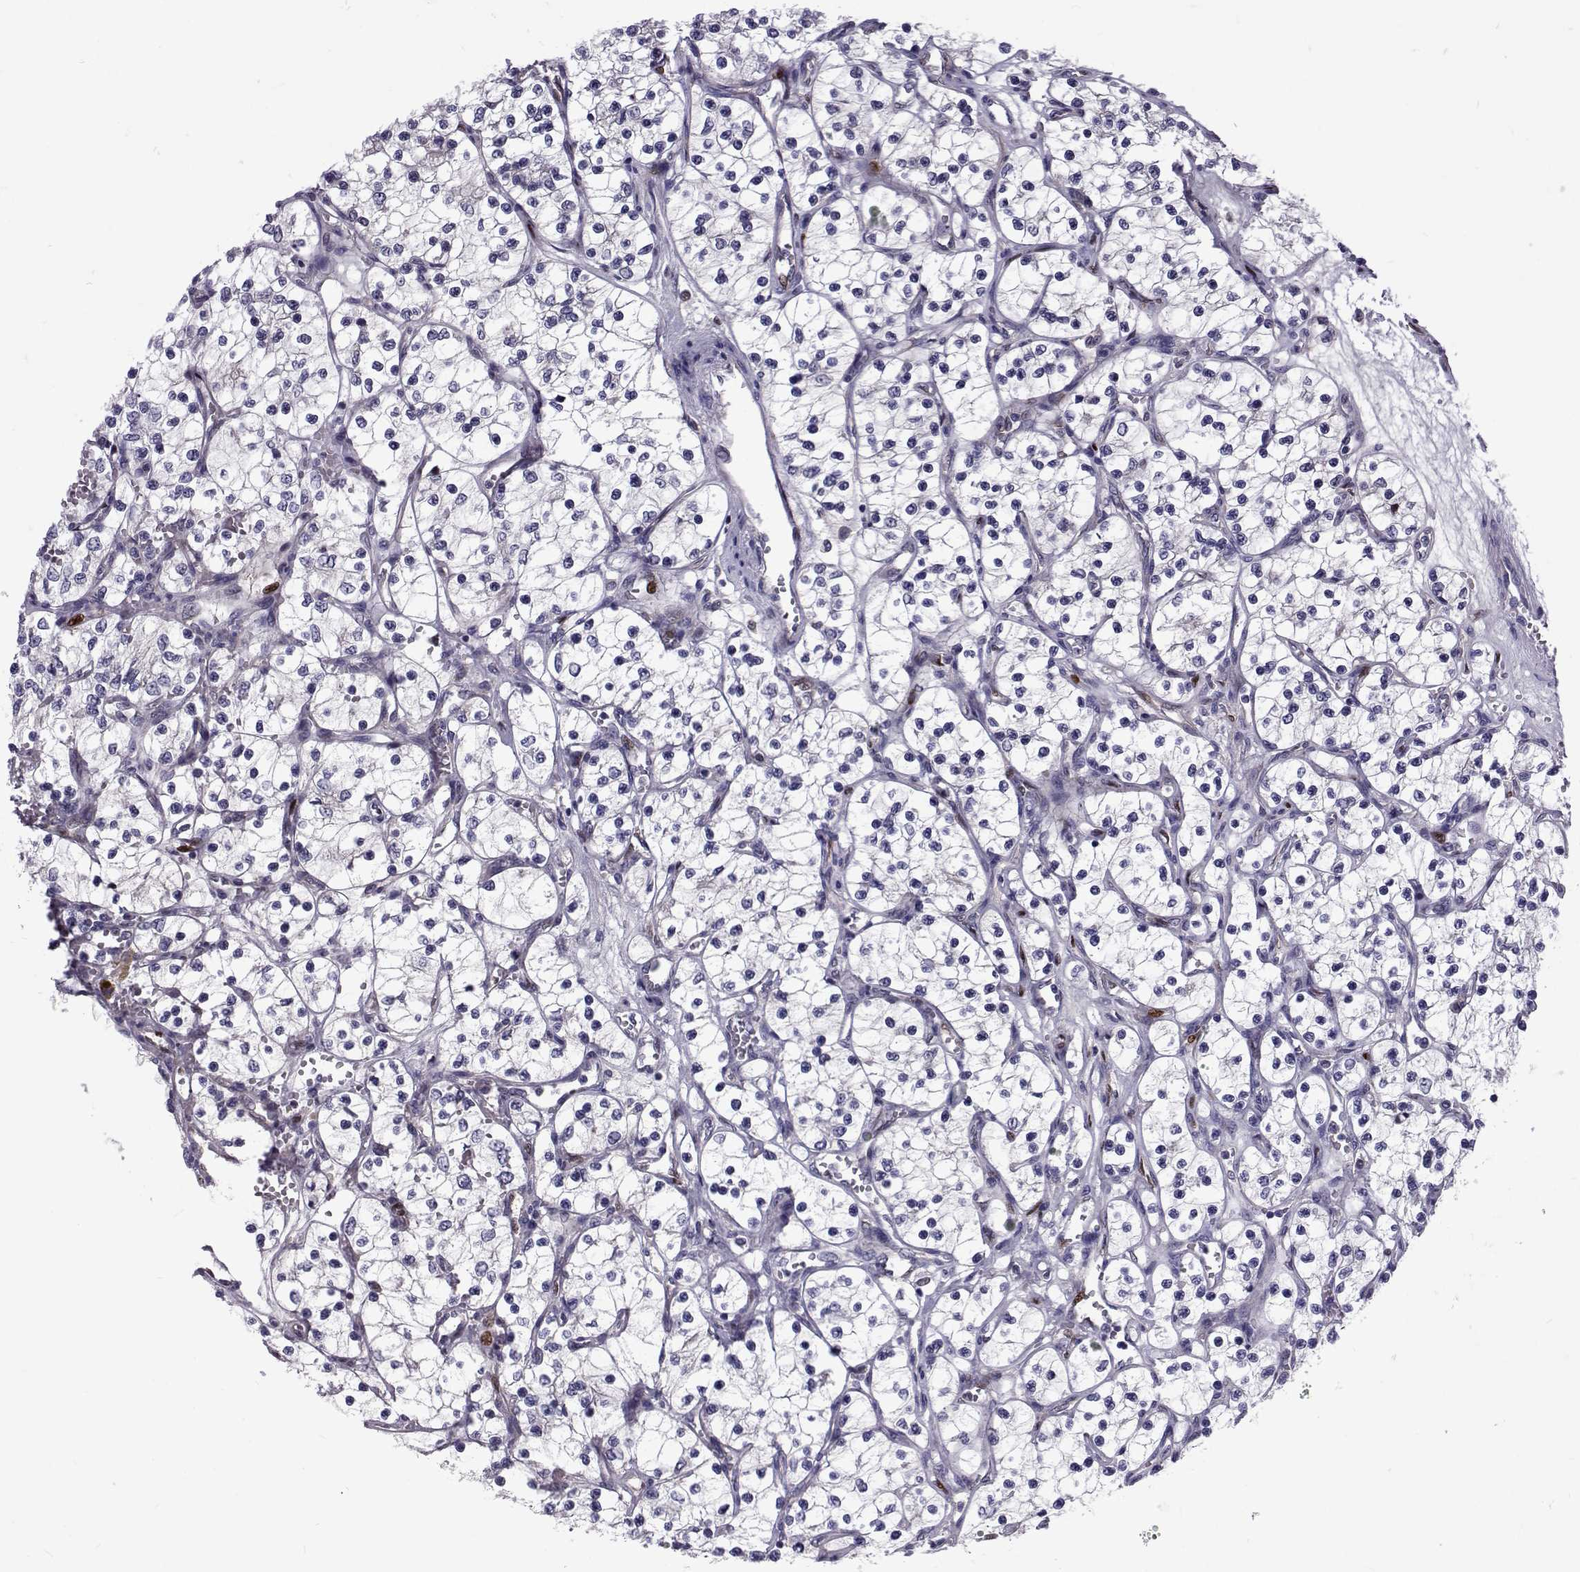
{"staining": {"intensity": "negative", "quantity": "none", "location": "none"}, "tissue": "renal cancer", "cell_type": "Tumor cells", "image_type": "cancer", "snomed": [{"axis": "morphology", "description": "Adenocarcinoma, NOS"}, {"axis": "topography", "description": "Kidney"}], "caption": "There is no significant positivity in tumor cells of renal cancer.", "gene": "TCF15", "patient": {"sex": "female", "age": 69}}